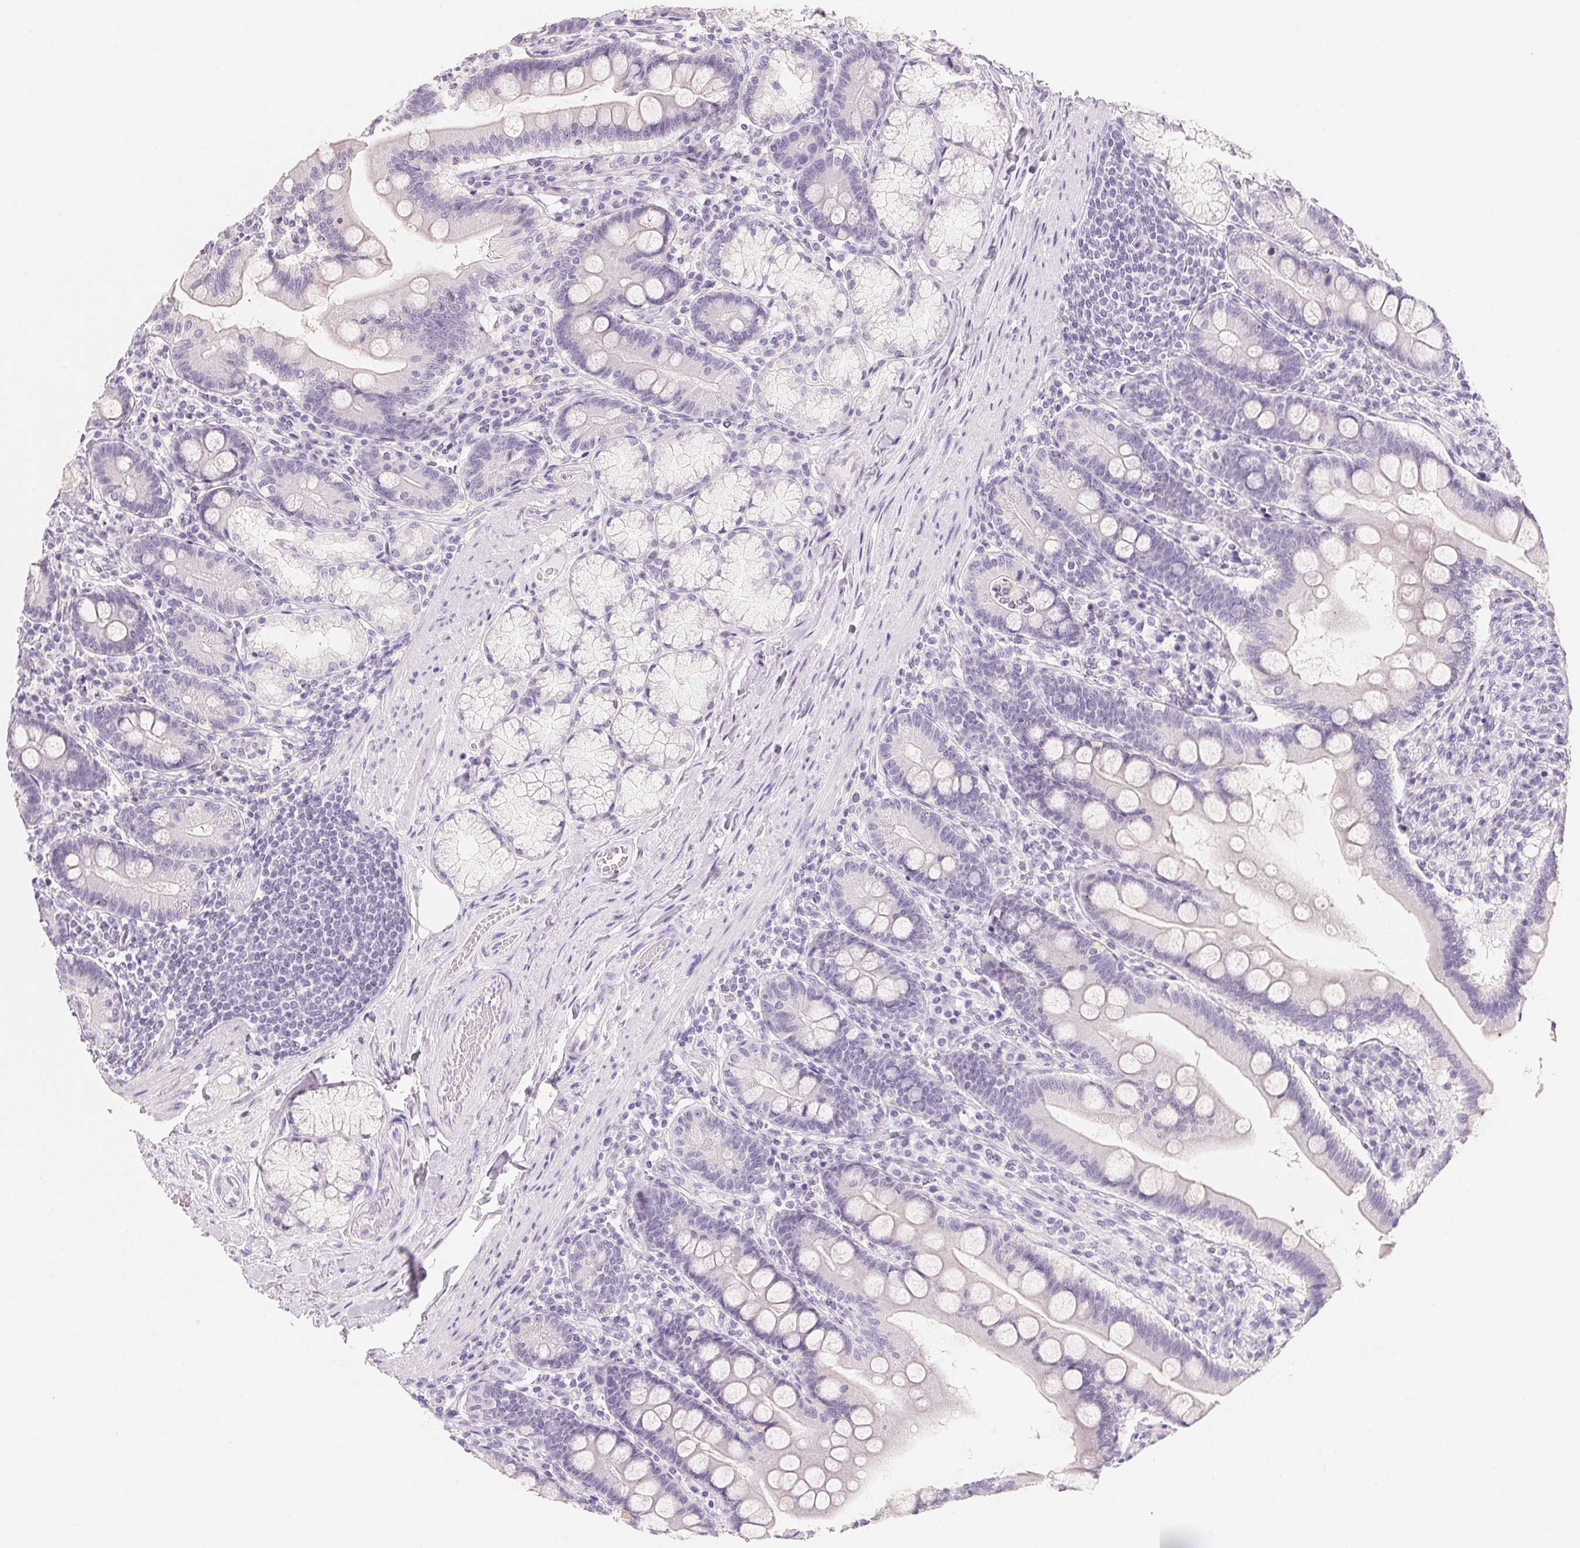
{"staining": {"intensity": "weak", "quantity": "<25%", "location": "cytoplasmic/membranous"}, "tissue": "duodenum", "cell_type": "Glandular cells", "image_type": "normal", "snomed": [{"axis": "morphology", "description": "Normal tissue, NOS"}, {"axis": "topography", "description": "Duodenum"}], "caption": "Human duodenum stained for a protein using IHC exhibits no expression in glandular cells.", "gene": "ACP3", "patient": {"sex": "female", "age": 67}}